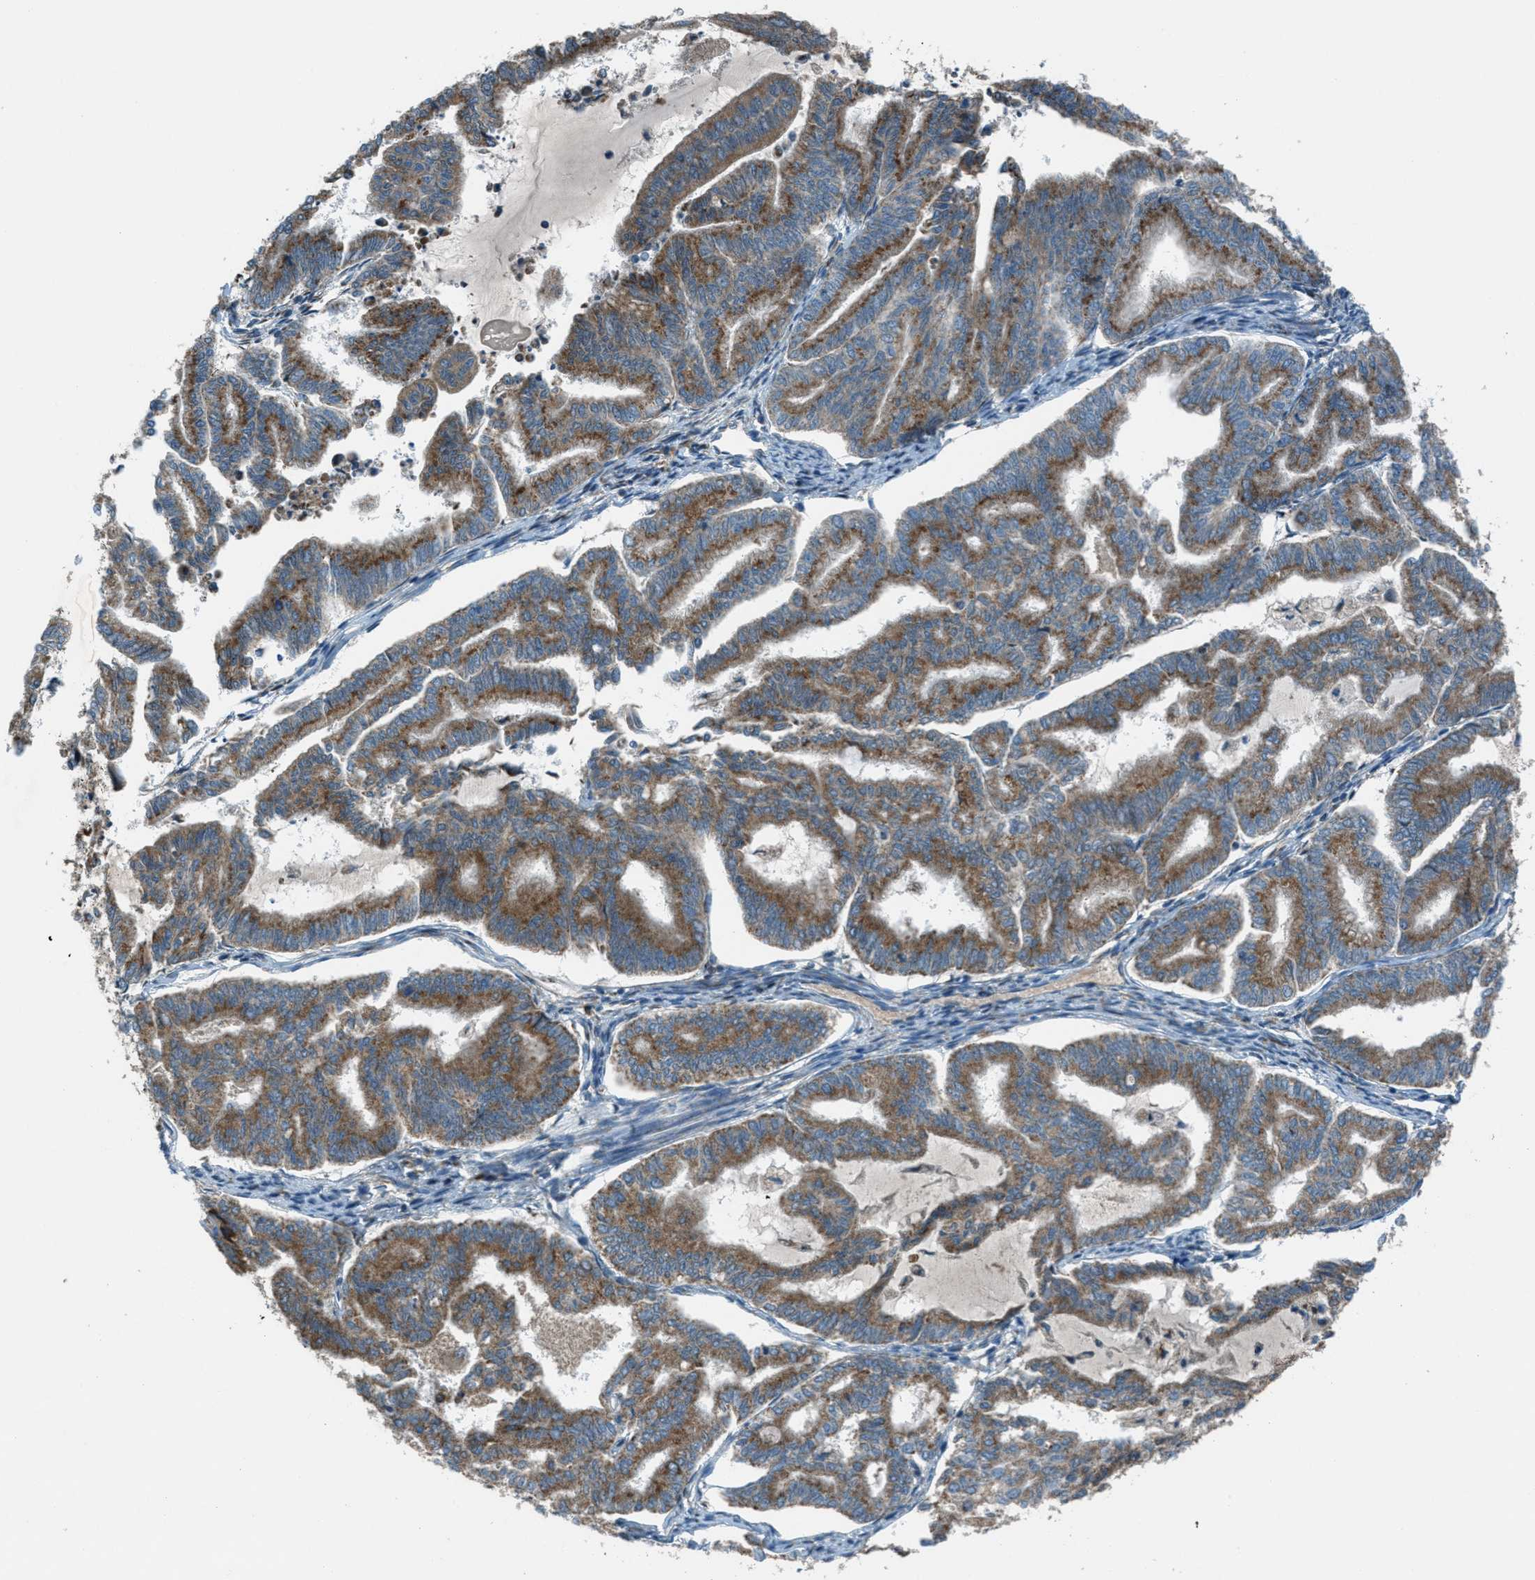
{"staining": {"intensity": "moderate", "quantity": ">75%", "location": "cytoplasmic/membranous"}, "tissue": "endometrial cancer", "cell_type": "Tumor cells", "image_type": "cancer", "snomed": [{"axis": "morphology", "description": "Adenocarcinoma, NOS"}, {"axis": "topography", "description": "Endometrium"}], "caption": "Endometrial cancer (adenocarcinoma) tissue reveals moderate cytoplasmic/membranous expression in approximately >75% of tumor cells, visualized by immunohistochemistry.", "gene": "BCKDK", "patient": {"sex": "female", "age": 79}}